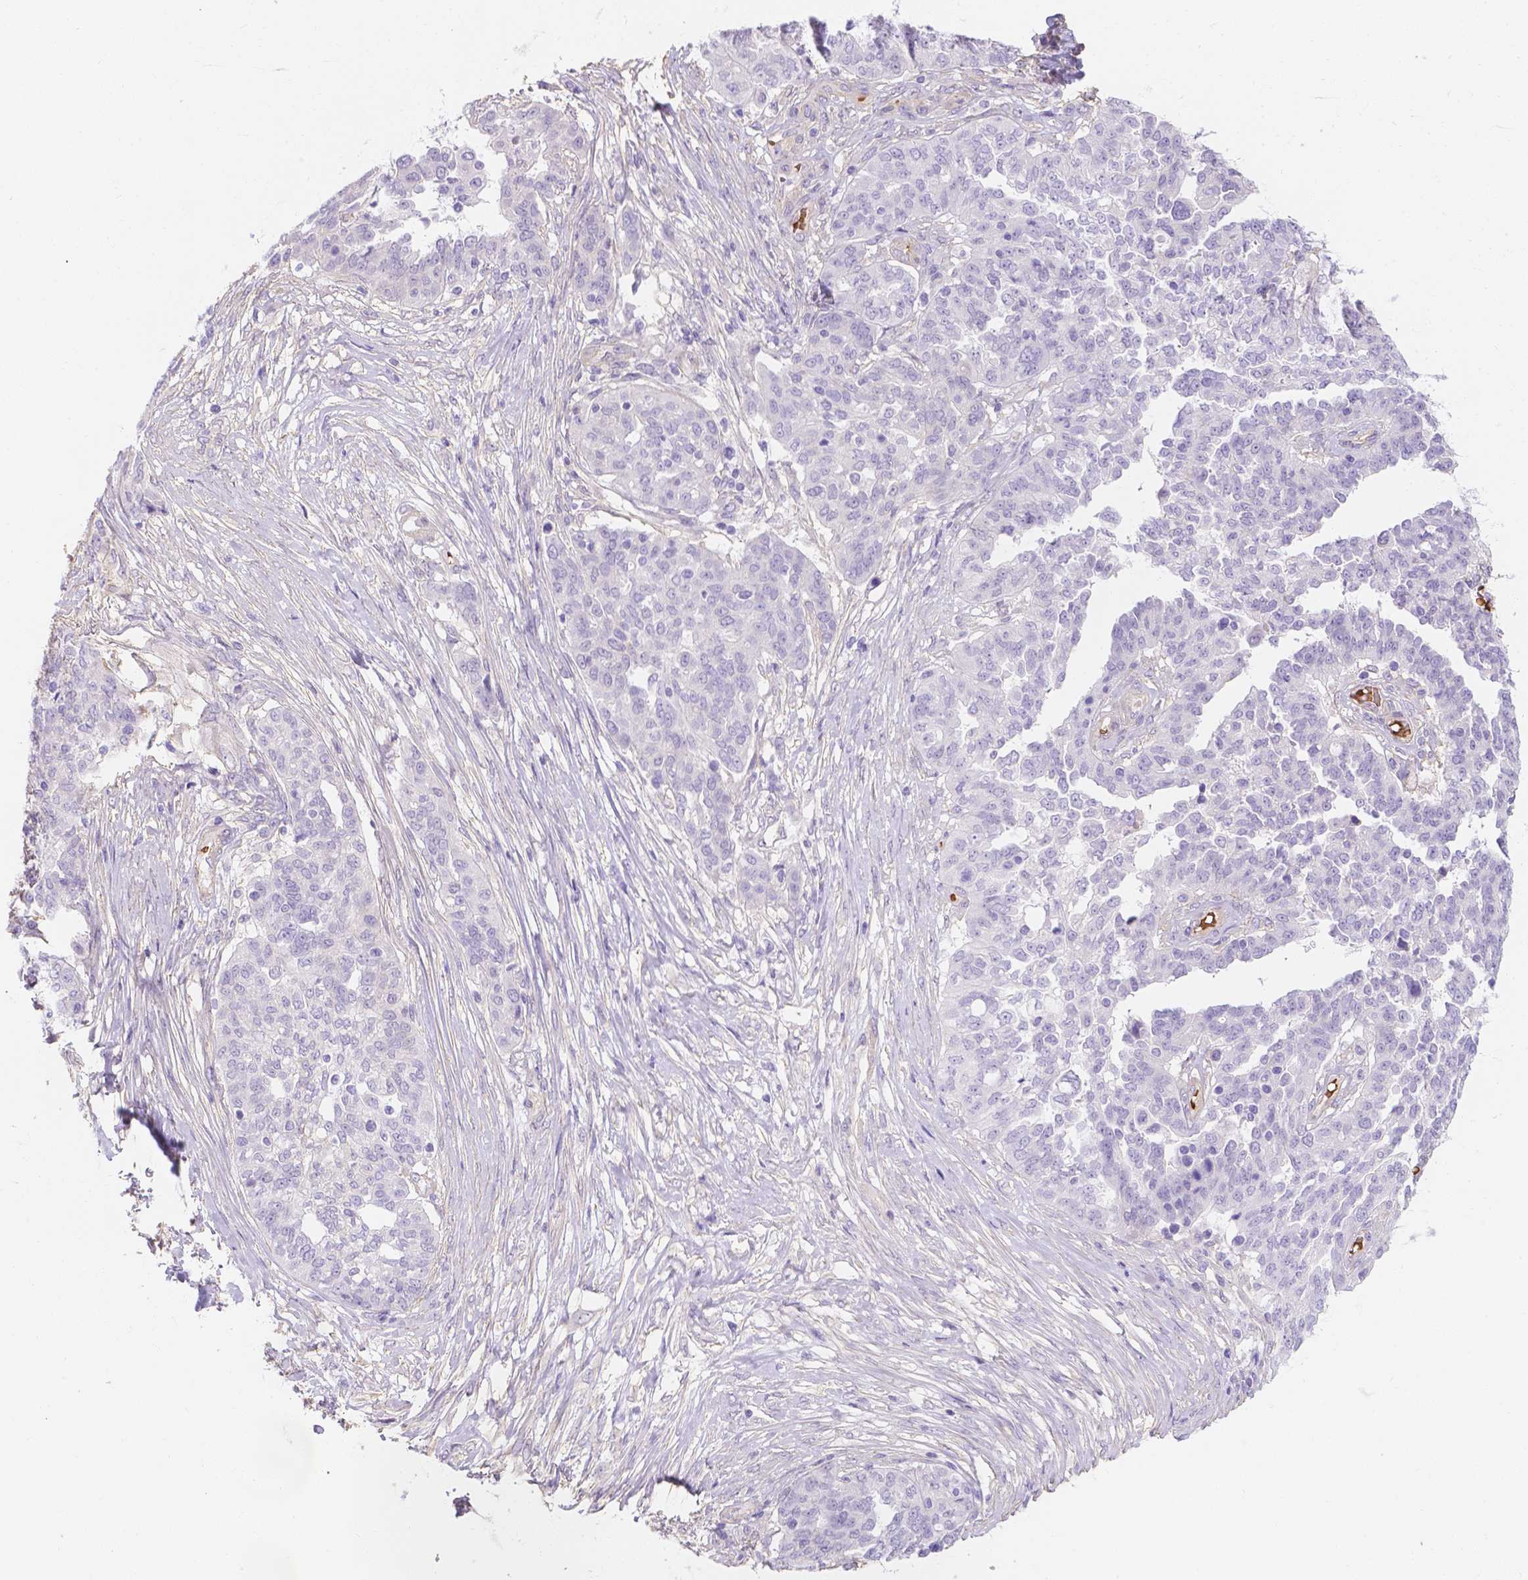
{"staining": {"intensity": "negative", "quantity": "none", "location": "none"}, "tissue": "ovarian cancer", "cell_type": "Tumor cells", "image_type": "cancer", "snomed": [{"axis": "morphology", "description": "Cystadenocarcinoma, serous, NOS"}, {"axis": "topography", "description": "Ovary"}], "caption": "High magnification brightfield microscopy of ovarian cancer stained with DAB (brown) and counterstained with hematoxylin (blue): tumor cells show no significant expression.", "gene": "SLC40A1", "patient": {"sex": "female", "age": 67}}